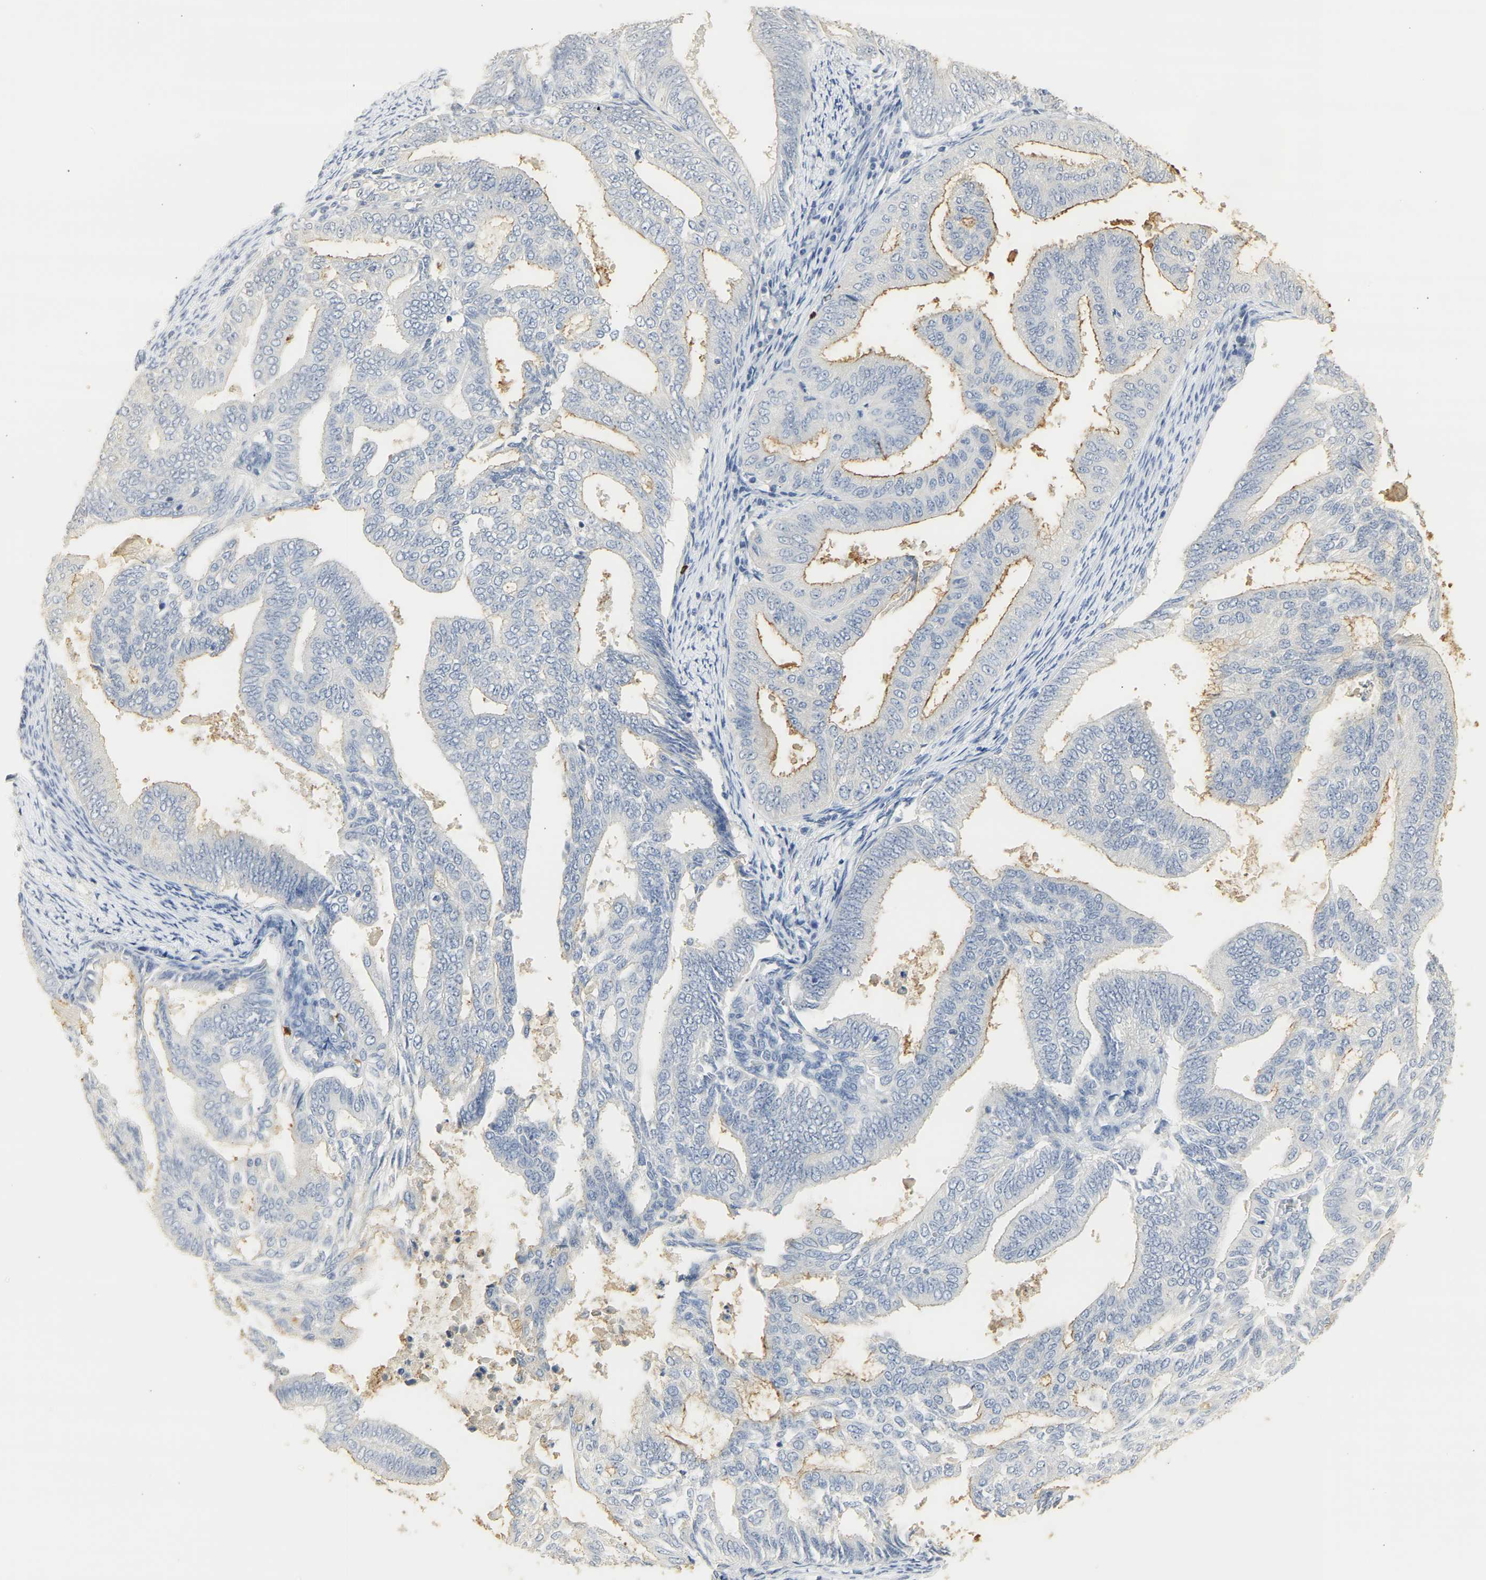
{"staining": {"intensity": "moderate", "quantity": "25%-75%", "location": "cytoplasmic/membranous"}, "tissue": "endometrial cancer", "cell_type": "Tumor cells", "image_type": "cancer", "snomed": [{"axis": "morphology", "description": "Adenocarcinoma, NOS"}, {"axis": "topography", "description": "Endometrium"}], "caption": "Brown immunohistochemical staining in human endometrial cancer (adenocarcinoma) reveals moderate cytoplasmic/membranous positivity in approximately 25%-75% of tumor cells.", "gene": "CEACAM5", "patient": {"sex": "female", "age": 58}}